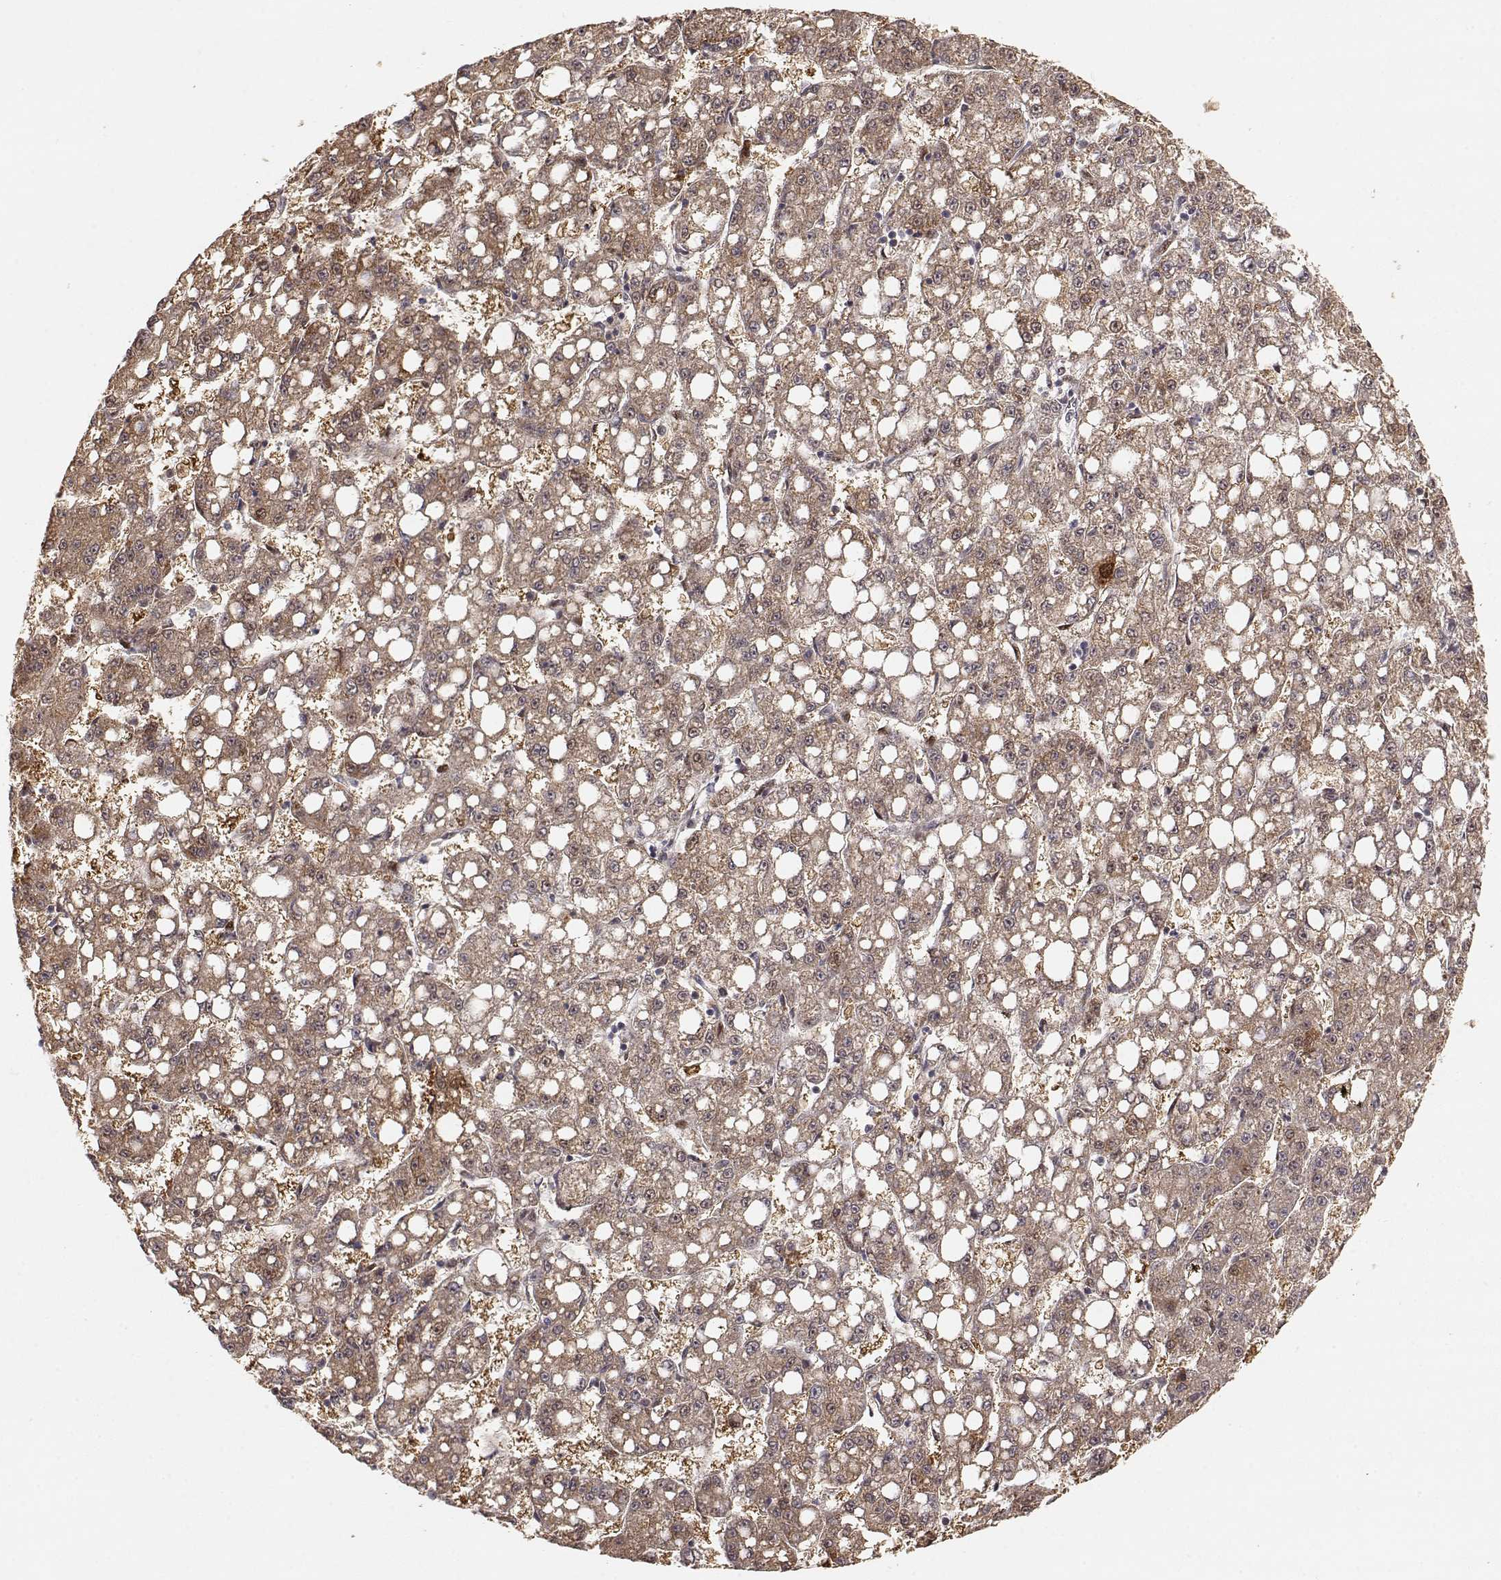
{"staining": {"intensity": "weak", "quantity": ">75%", "location": "cytoplasmic/membranous"}, "tissue": "liver cancer", "cell_type": "Tumor cells", "image_type": "cancer", "snomed": [{"axis": "morphology", "description": "Carcinoma, Hepatocellular, NOS"}, {"axis": "topography", "description": "Liver"}], "caption": "Tumor cells show low levels of weak cytoplasmic/membranous staining in approximately >75% of cells in hepatocellular carcinoma (liver). (DAB (3,3'-diaminobenzidine) = brown stain, brightfield microscopy at high magnification).", "gene": "BRCA1", "patient": {"sex": "female", "age": 65}}